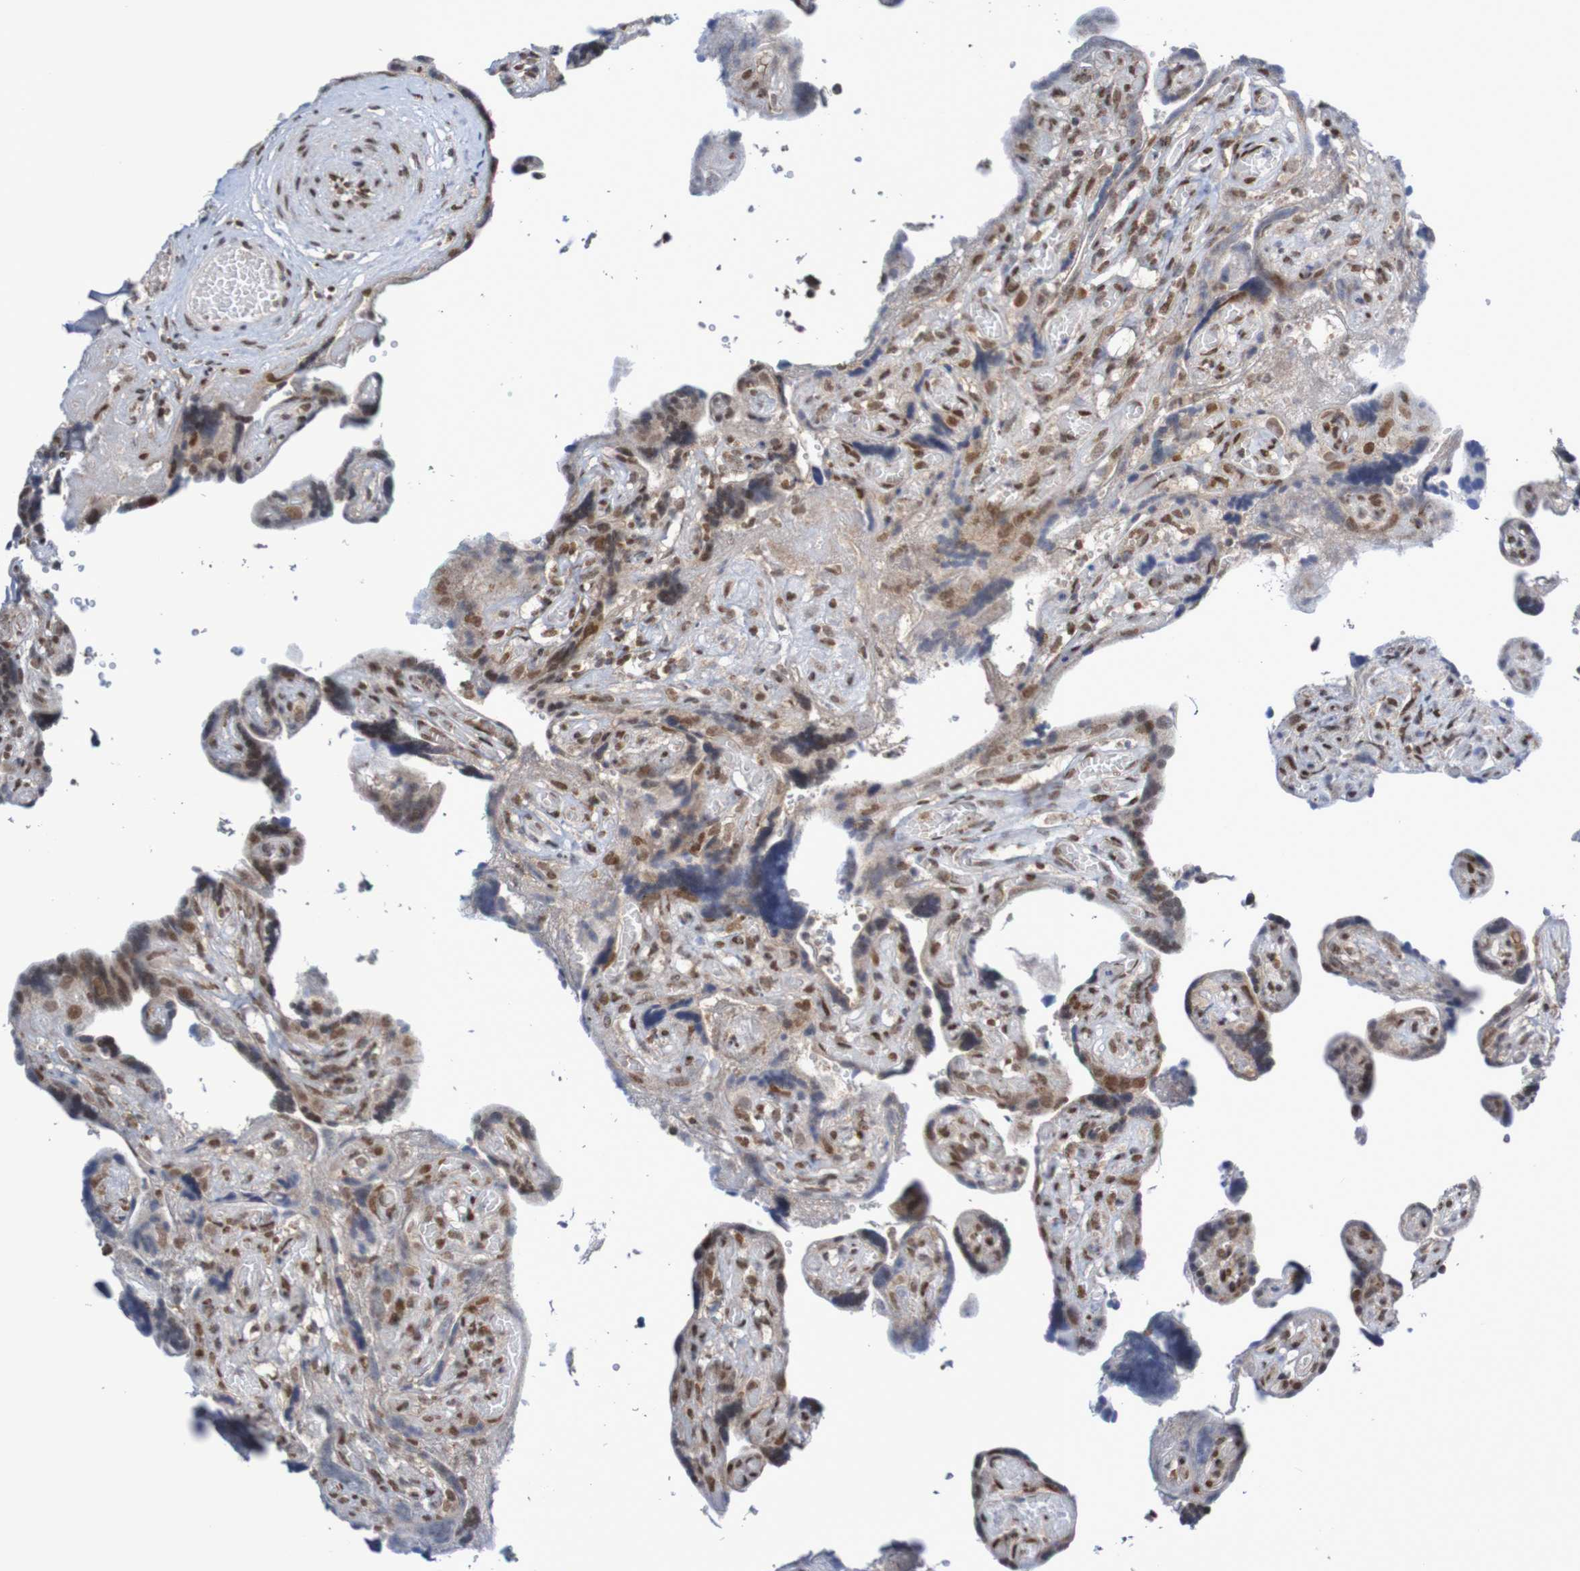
{"staining": {"intensity": "strong", "quantity": ">75%", "location": "cytoplasmic/membranous,nuclear"}, "tissue": "placenta", "cell_type": "Decidual cells", "image_type": "normal", "snomed": [{"axis": "morphology", "description": "Normal tissue, NOS"}, {"axis": "topography", "description": "Placenta"}], "caption": "Decidual cells display strong cytoplasmic/membranous,nuclear expression in about >75% of cells in benign placenta.", "gene": "ITLN1", "patient": {"sex": "female", "age": 30}}